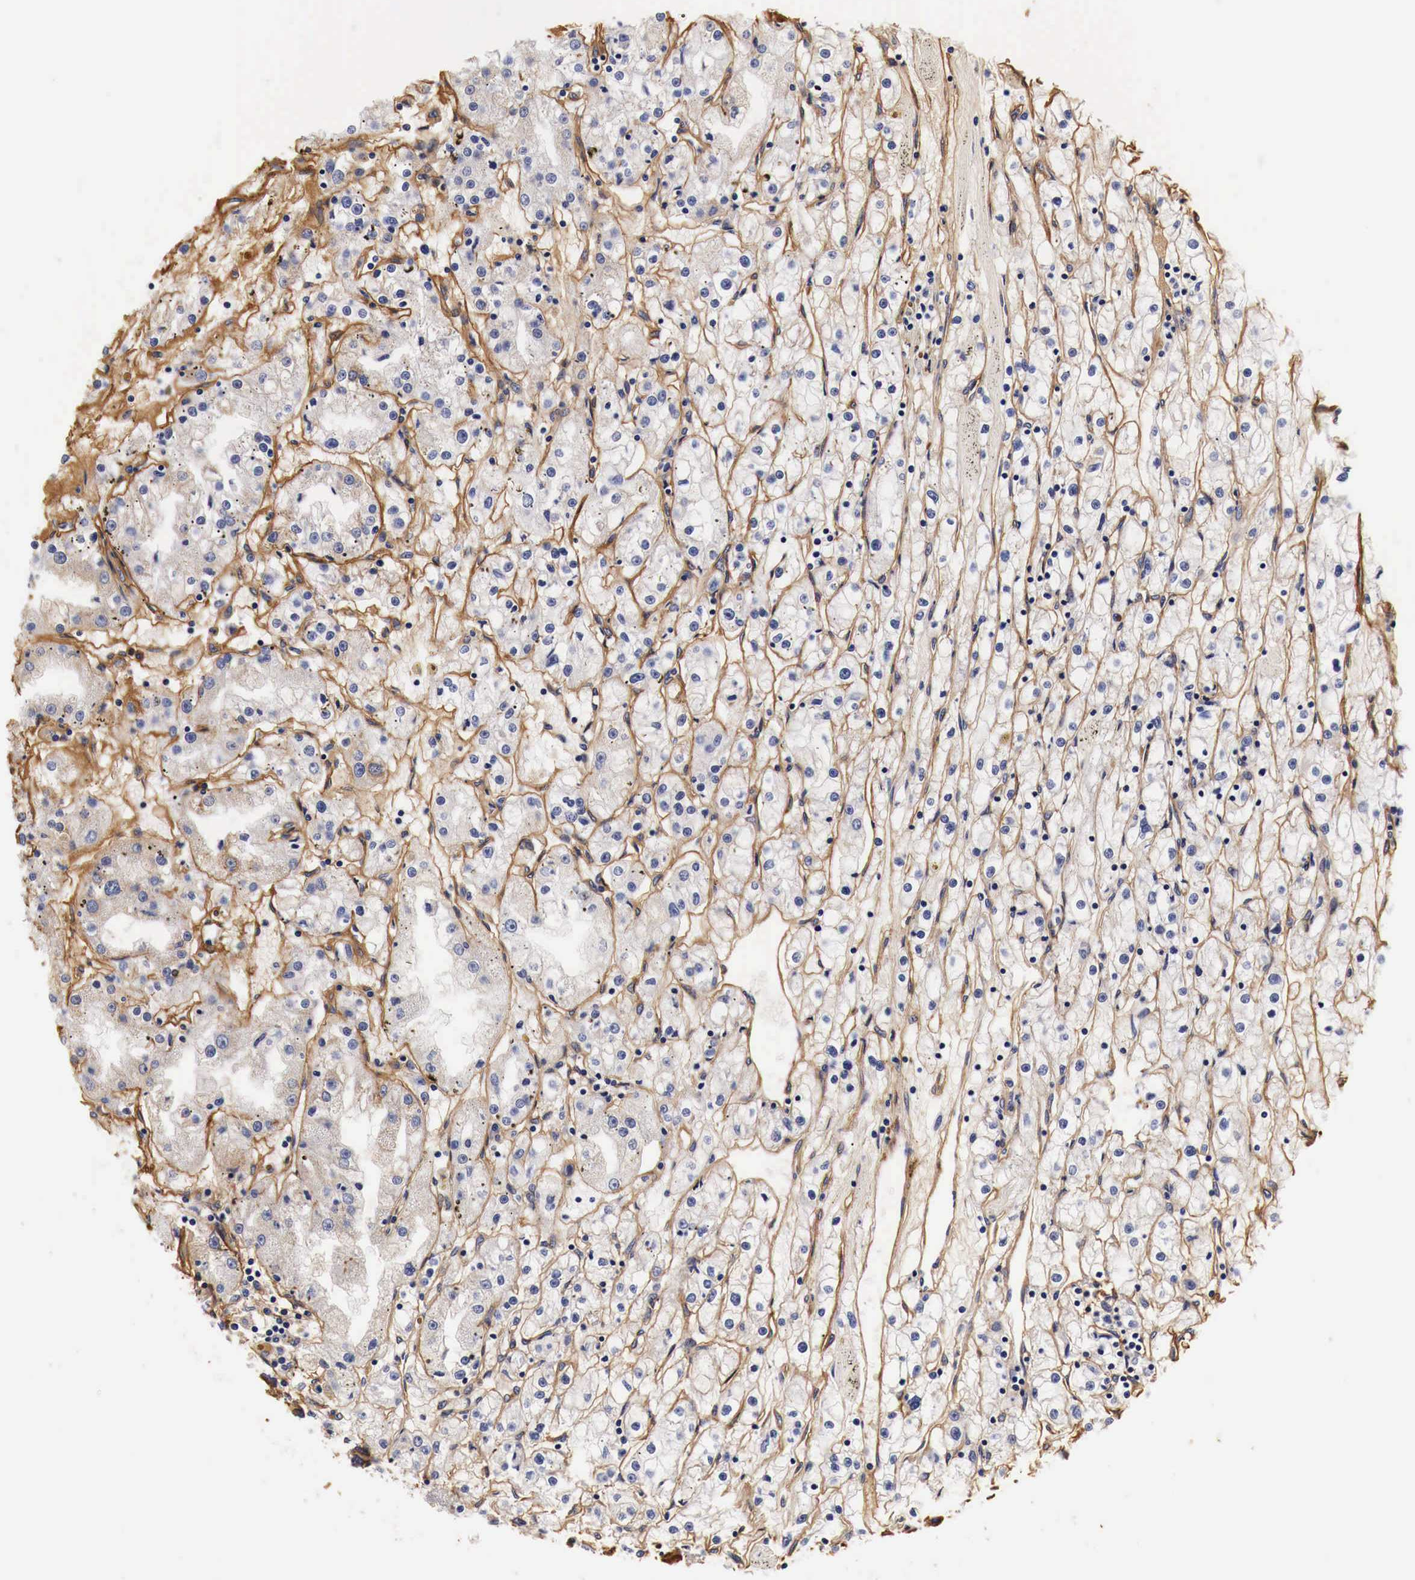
{"staining": {"intensity": "negative", "quantity": "none", "location": "none"}, "tissue": "renal cancer", "cell_type": "Tumor cells", "image_type": "cancer", "snomed": [{"axis": "morphology", "description": "Adenocarcinoma, NOS"}, {"axis": "topography", "description": "Kidney"}], "caption": "Tumor cells show no significant staining in renal cancer.", "gene": "LAMB2", "patient": {"sex": "male", "age": 56}}